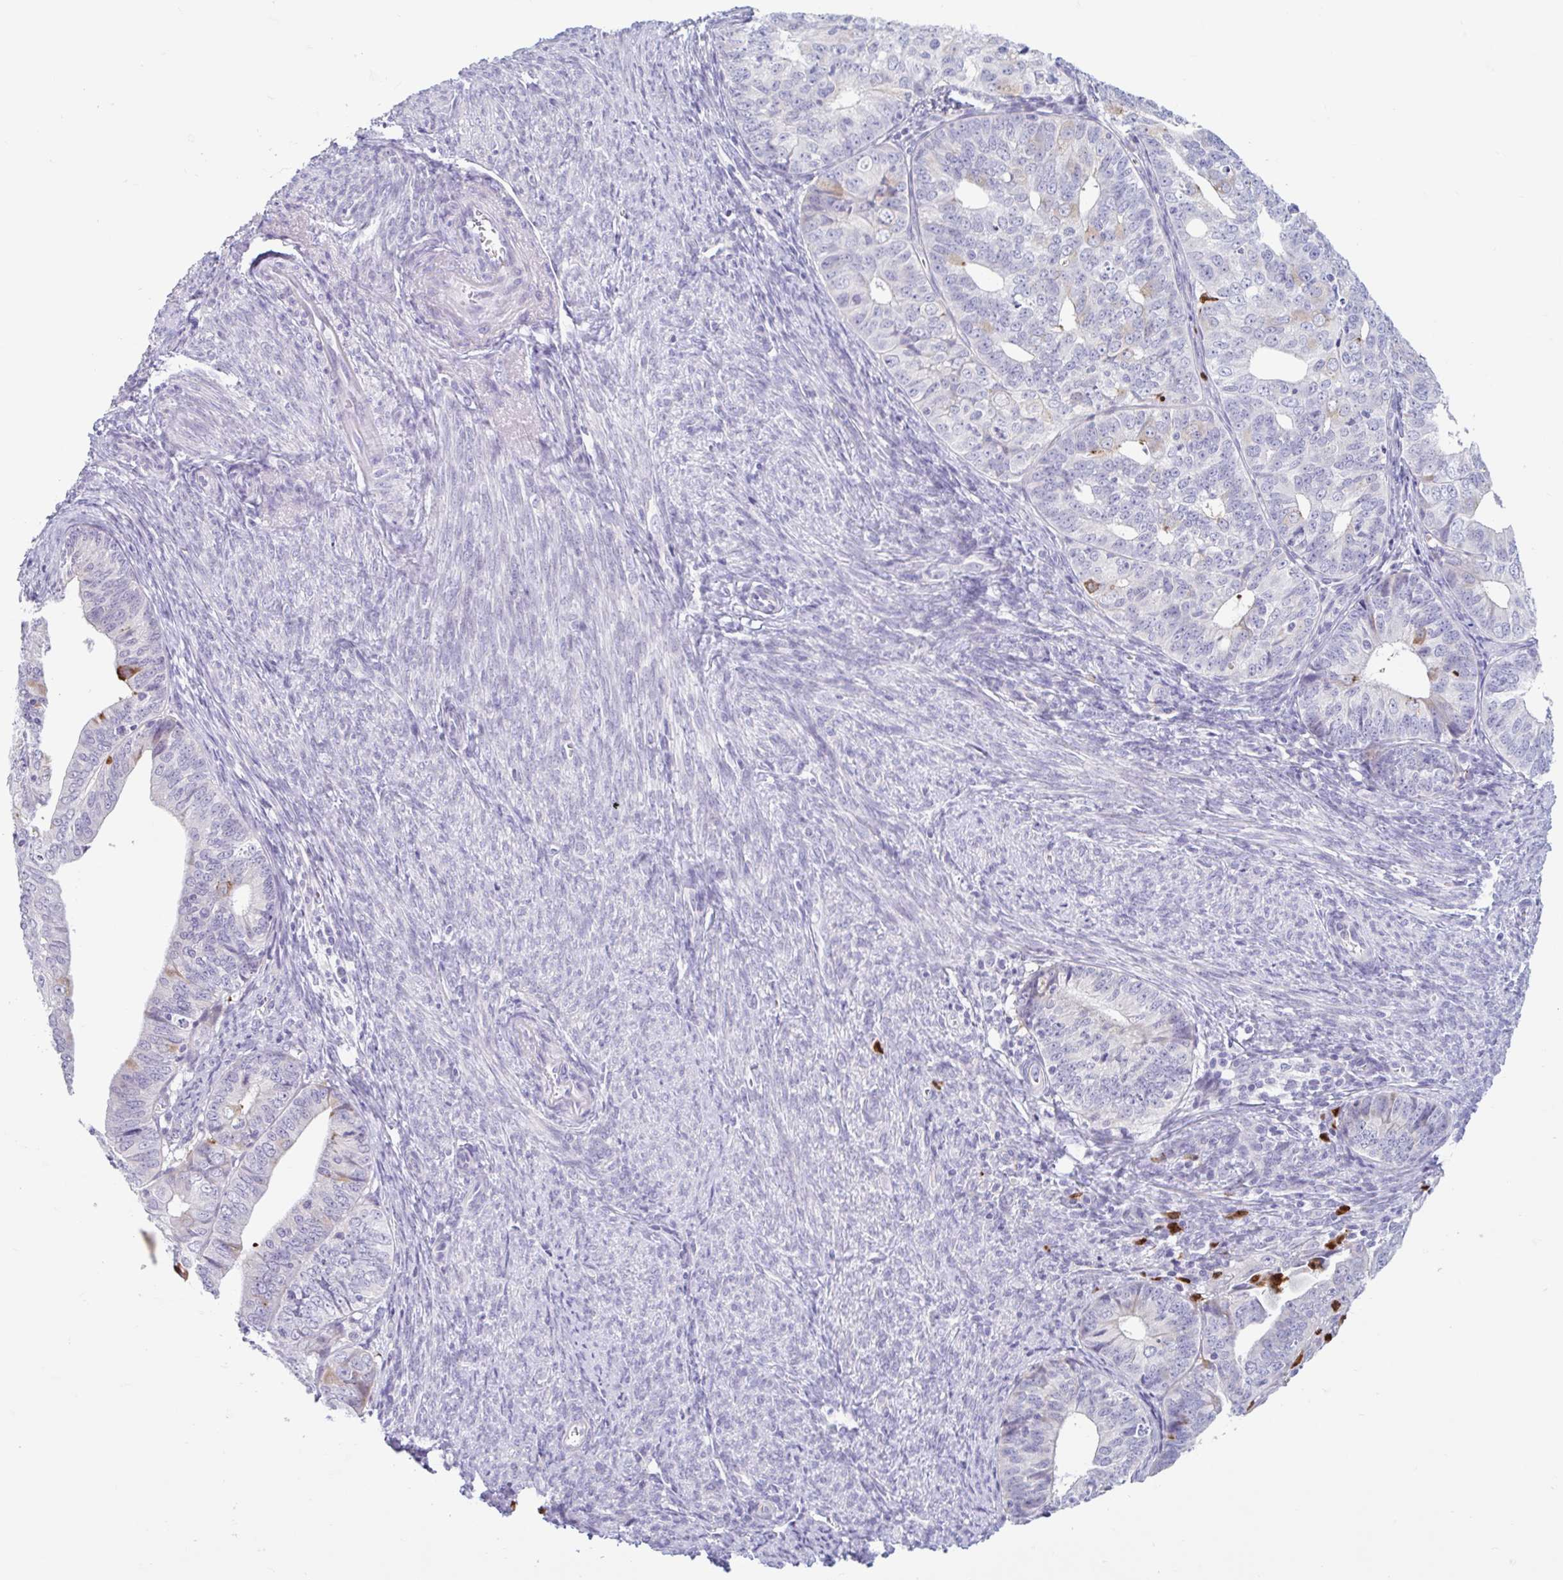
{"staining": {"intensity": "negative", "quantity": "none", "location": "none"}, "tissue": "endometrial cancer", "cell_type": "Tumor cells", "image_type": "cancer", "snomed": [{"axis": "morphology", "description": "Adenocarcinoma, NOS"}, {"axis": "topography", "description": "Endometrium"}], "caption": "Immunohistochemical staining of human endometrial cancer (adenocarcinoma) shows no significant expression in tumor cells.", "gene": "CEP120", "patient": {"sex": "female", "age": 56}}